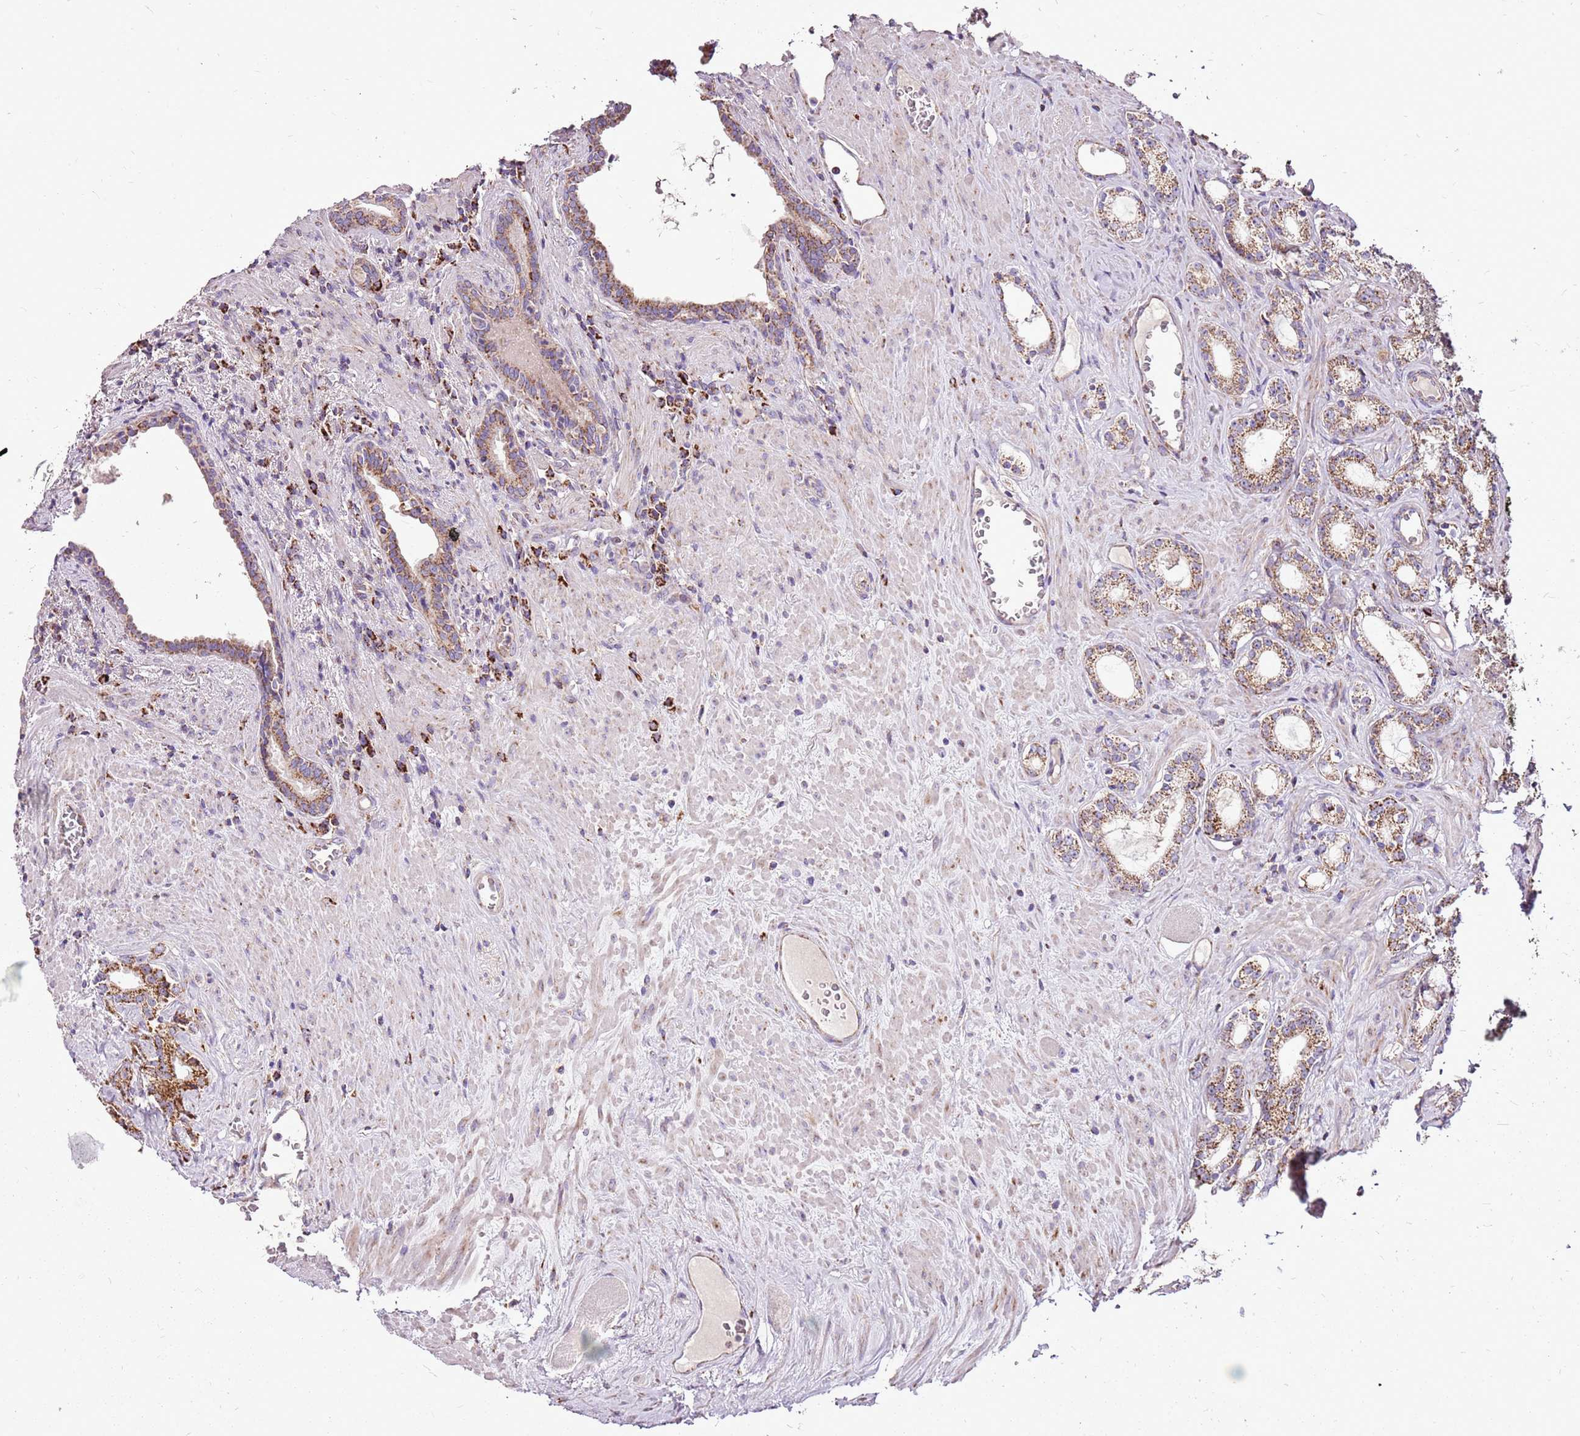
{"staining": {"intensity": "moderate", "quantity": ">75%", "location": "cytoplasmic/membranous"}, "tissue": "prostate cancer", "cell_type": "Tumor cells", "image_type": "cancer", "snomed": [{"axis": "morphology", "description": "Adenocarcinoma, Low grade"}, {"axis": "topography", "description": "Prostate"}], "caption": "This micrograph exhibits prostate low-grade adenocarcinoma stained with immunohistochemistry (IHC) to label a protein in brown. The cytoplasmic/membranous of tumor cells show moderate positivity for the protein. Nuclei are counter-stained blue.", "gene": "GCDH", "patient": {"sex": "male", "age": 71}}